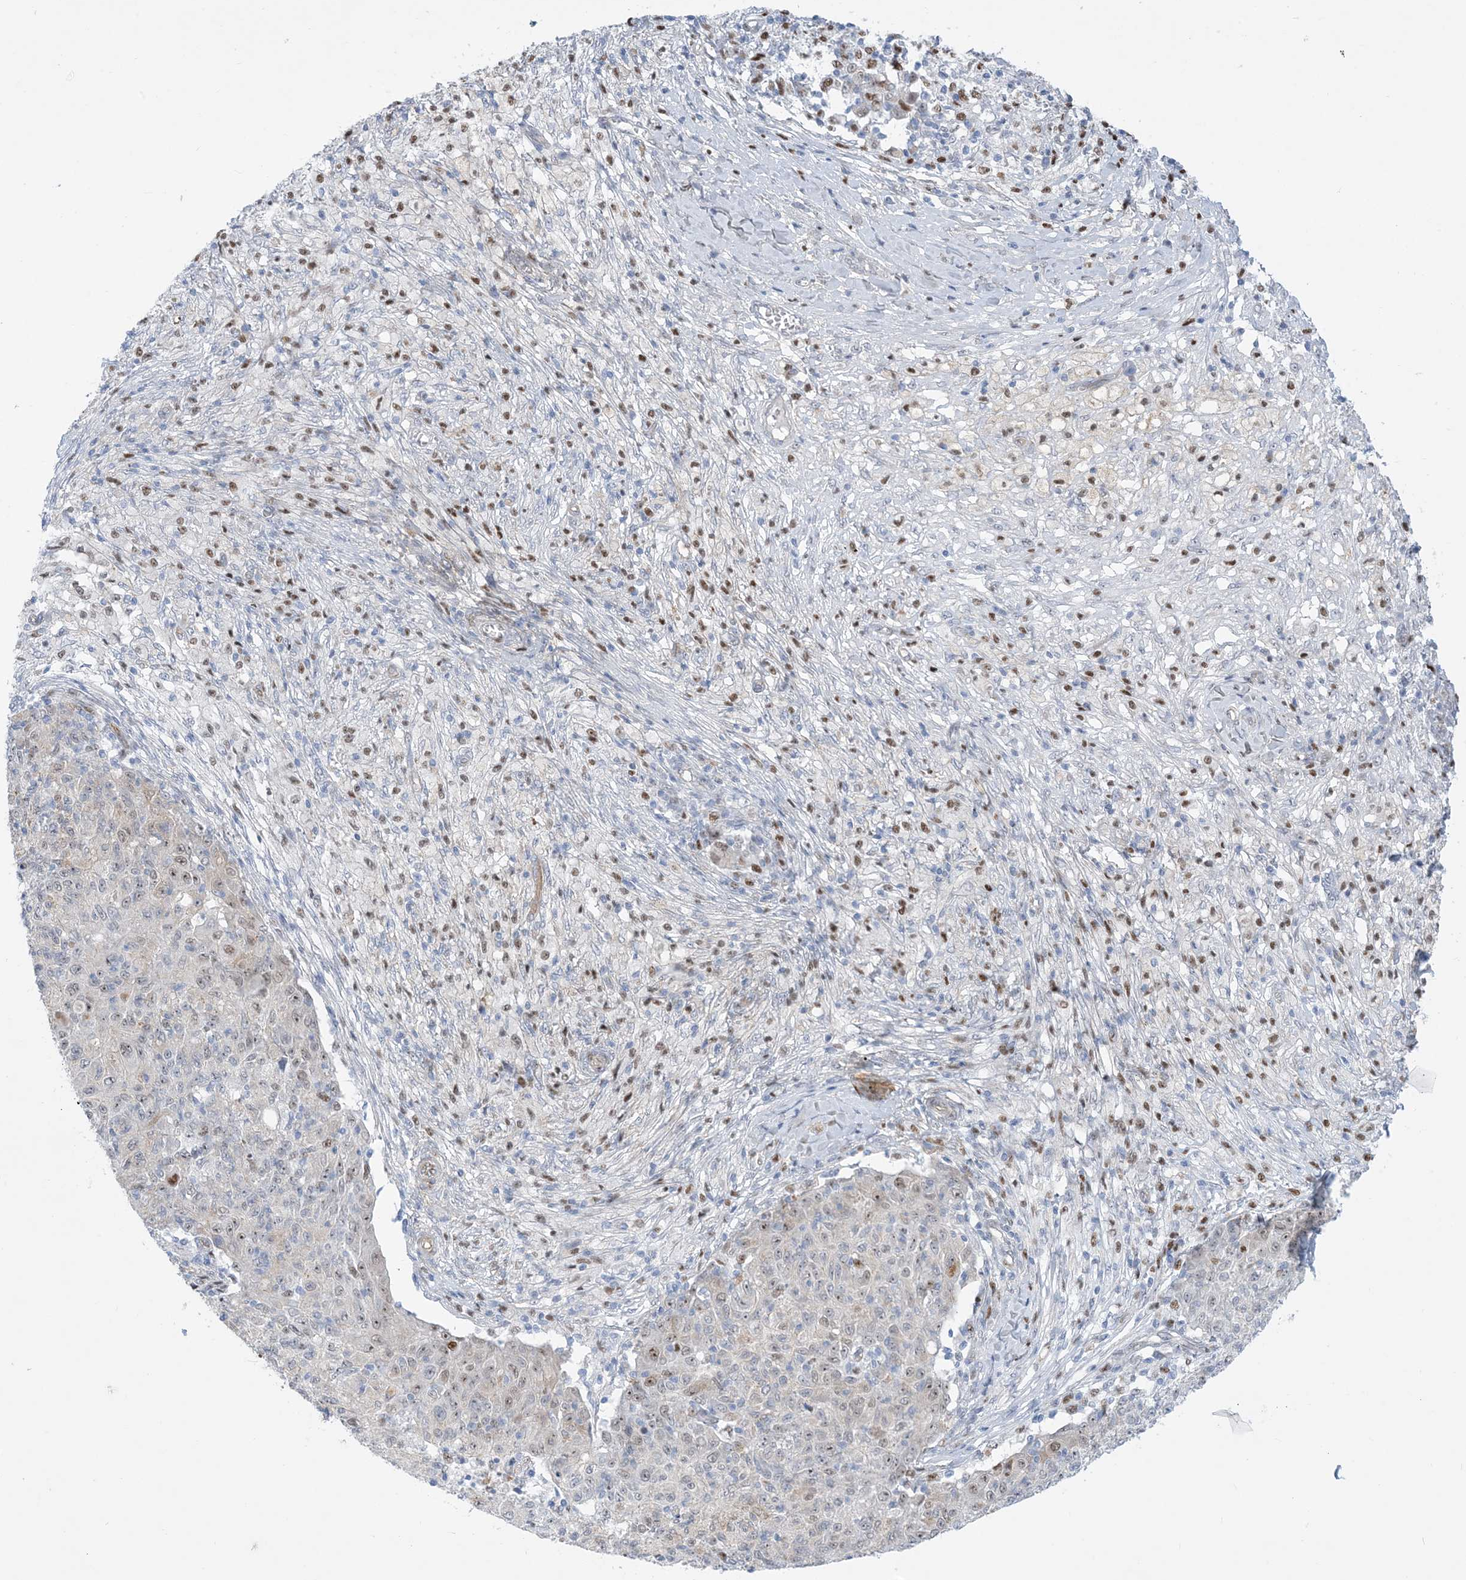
{"staining": {"intensity": "weak", "quantity": "25%-75%", "location": "nuclear"}, "tissue": "ovarian cancer", "cell_type": "Tumor cells", "image_type": "cancer", "snomed": [{"axis": "morphology", "description": "Carcinoma, endometroid"}, {"axis": "topography", "description": "Ovary"}], "caption": "A brown stain highlights weak nuclear positivity of a protein in ovarian cancer tumor cells.", "gene": "MARS2", "patient": {"sex": "female", "age": 42}}